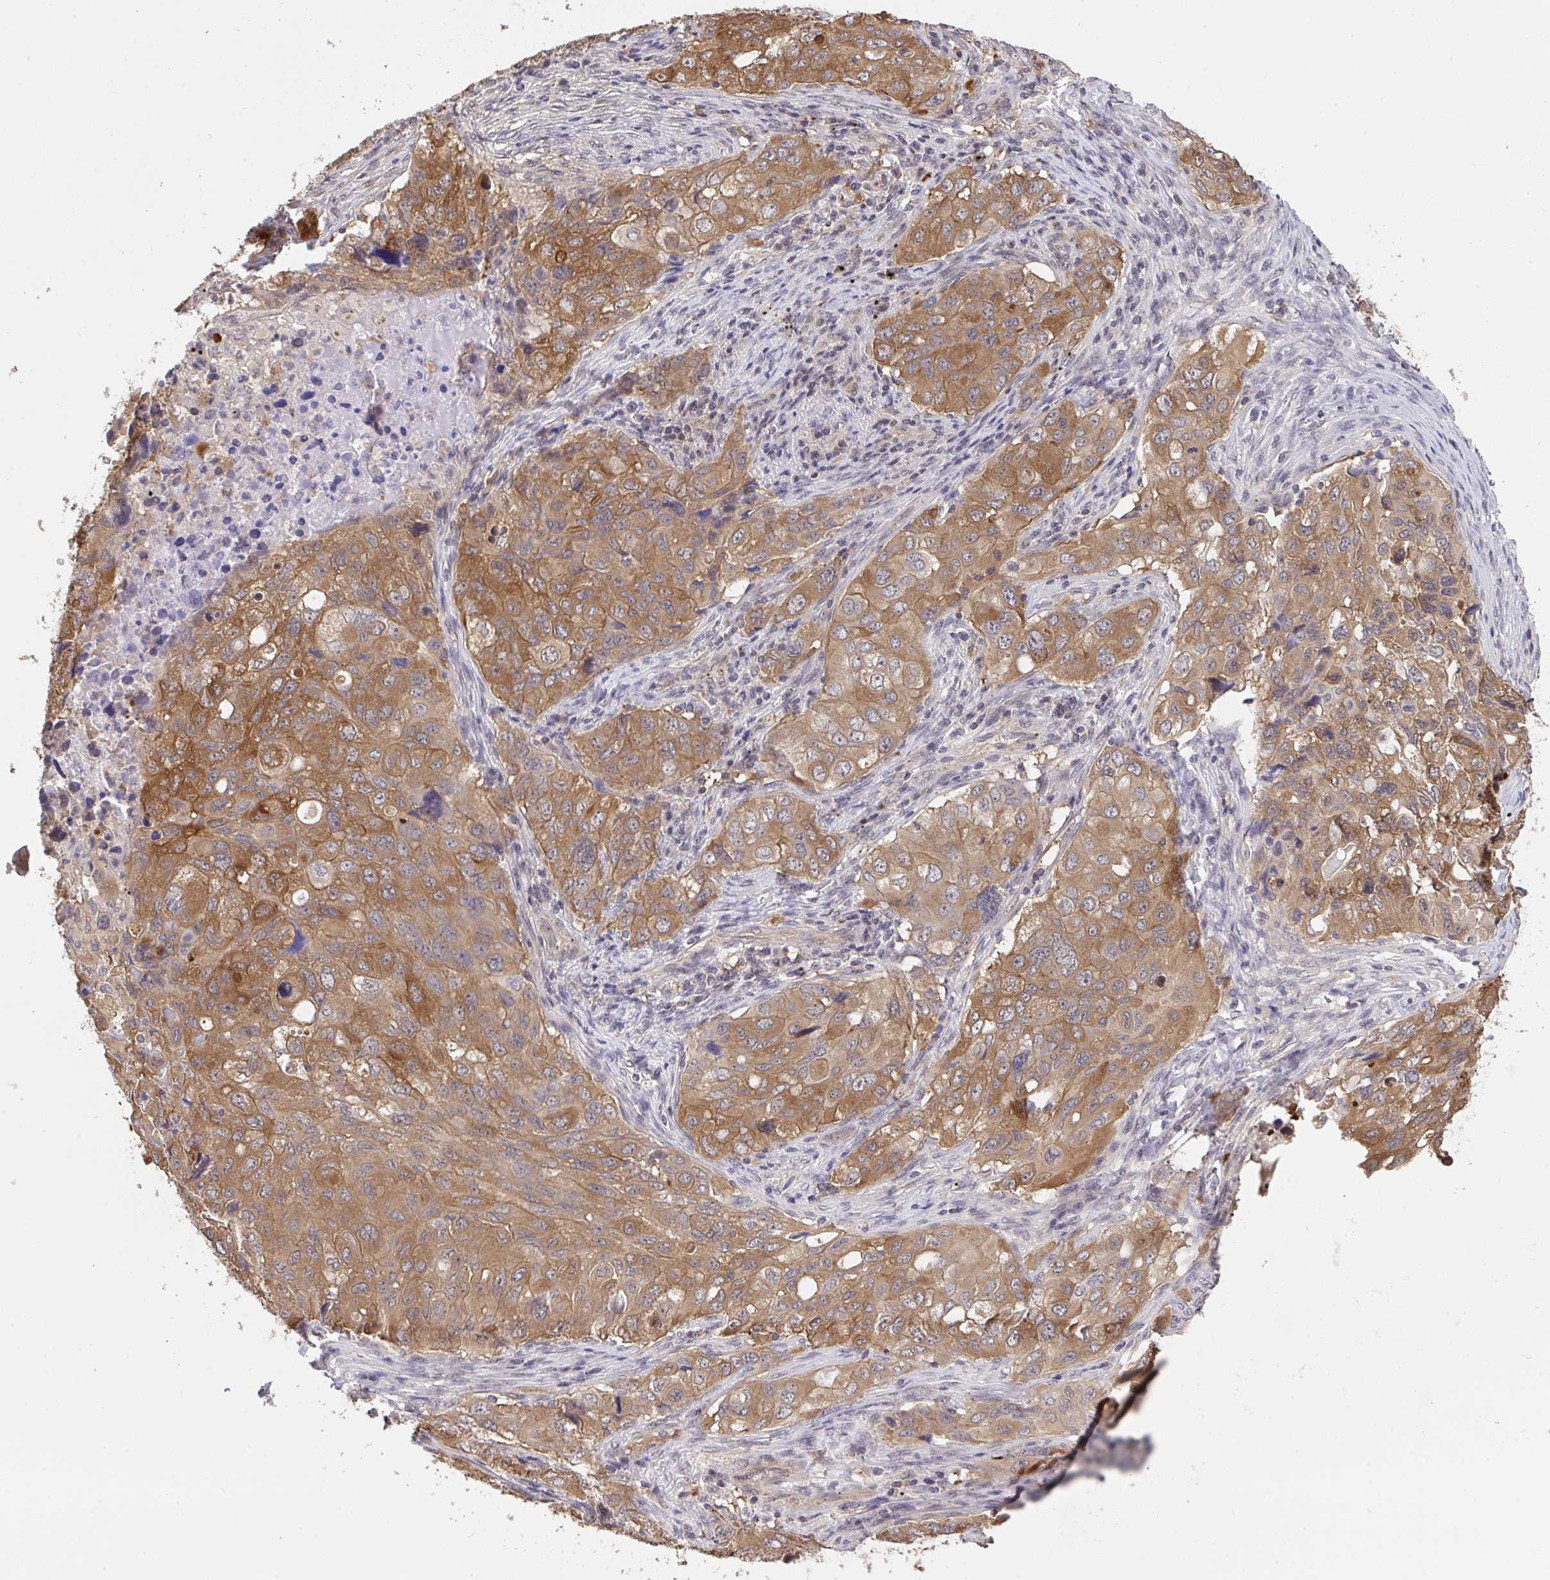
{"staining": {"intensity": "moderate", "quantity": ">75%", "location": "cytoplasmic/membranous"}, "tissue": "lung cancer", "cell_type": "Tumor cells", "image_type": "cancer", "snomed": [{"axis": "morphology", "description": "Adenocarcinoma, NOS"}, {"axis": "morphology", "description": "Adenocarcinoma, metastatic, NOS"}, {"axis": "topography", "description": "Lymph node"}, {"axis": "topography", "description": "Lung"}], "caption": "Tumor cells exhibit medium levels of moderate cytoplasmic/membranous positivity in approximately >75% of cells in human lung cancer (adenocarcinoma). (Brightfield microscopy of DAB IHC at high magnification).", "gene": "C12orf57", "patient": {"sex": "female", "age": 42}}